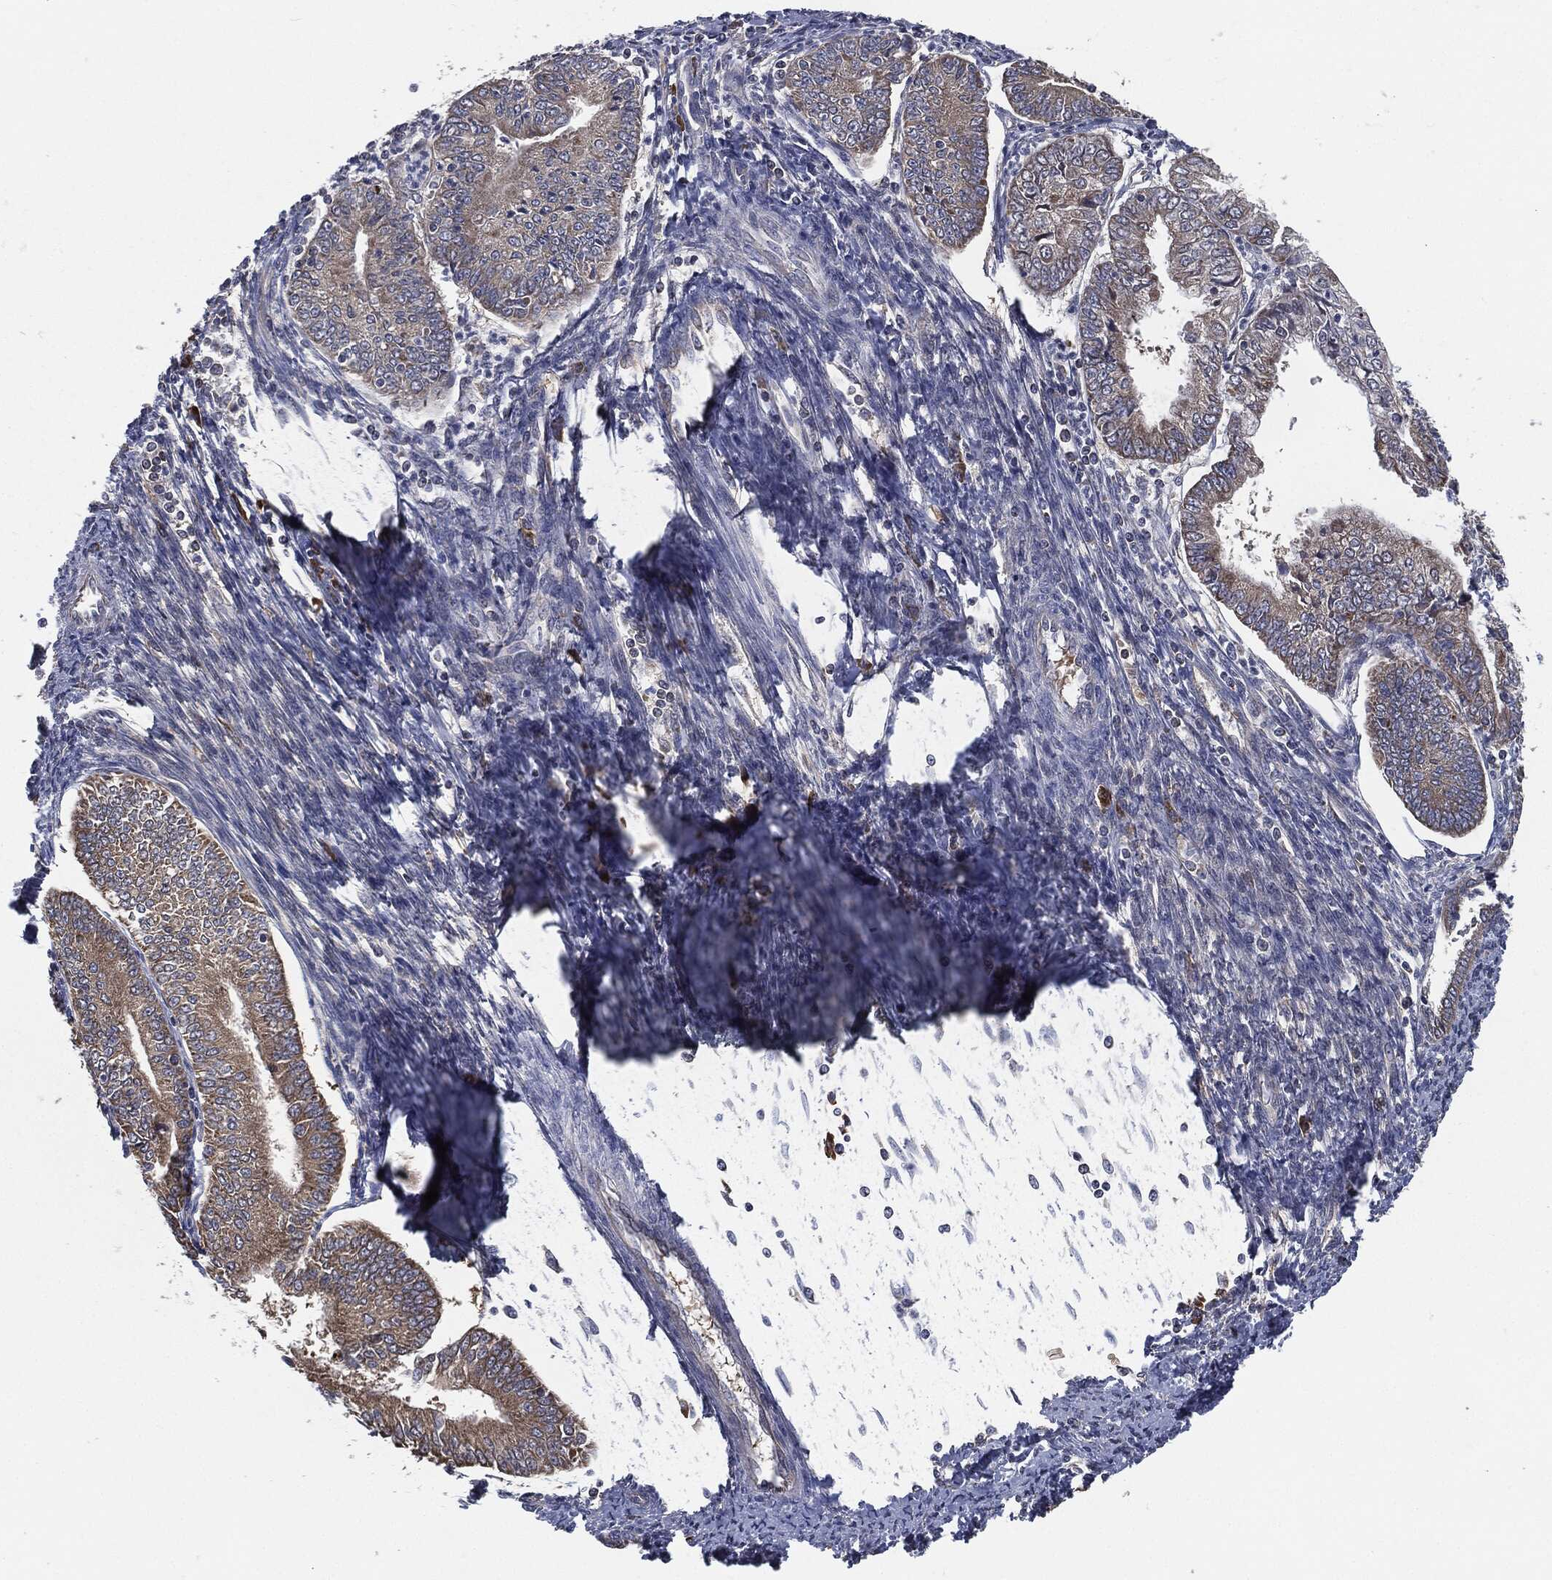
{"staining": {"intensity": "moderate", "quantity": "<25%", "location": "cytoplasmic/membranous"}, "tissue": "endometrial cancer", "cell_type": "Tumor cells", "image_type": "cancer", "snomed": [{"axis": "morphology", "description": "Adenocarcinoma, NOS"}, {"axis": "topography", "description": "Endometrium"}], "caption": "Endometrial adenocarcinoma stained with DAB IHC reveals low levels of moderate cytoplasmic/membranous staining in approximately <25% of tumor cells. The staining was performed using DAB, with brown indicating positive protein expression. Nuclei are stained blue with hematoxylin.", "gene": "PRDX4", "patient": {"sex": "female", "age": 56}}